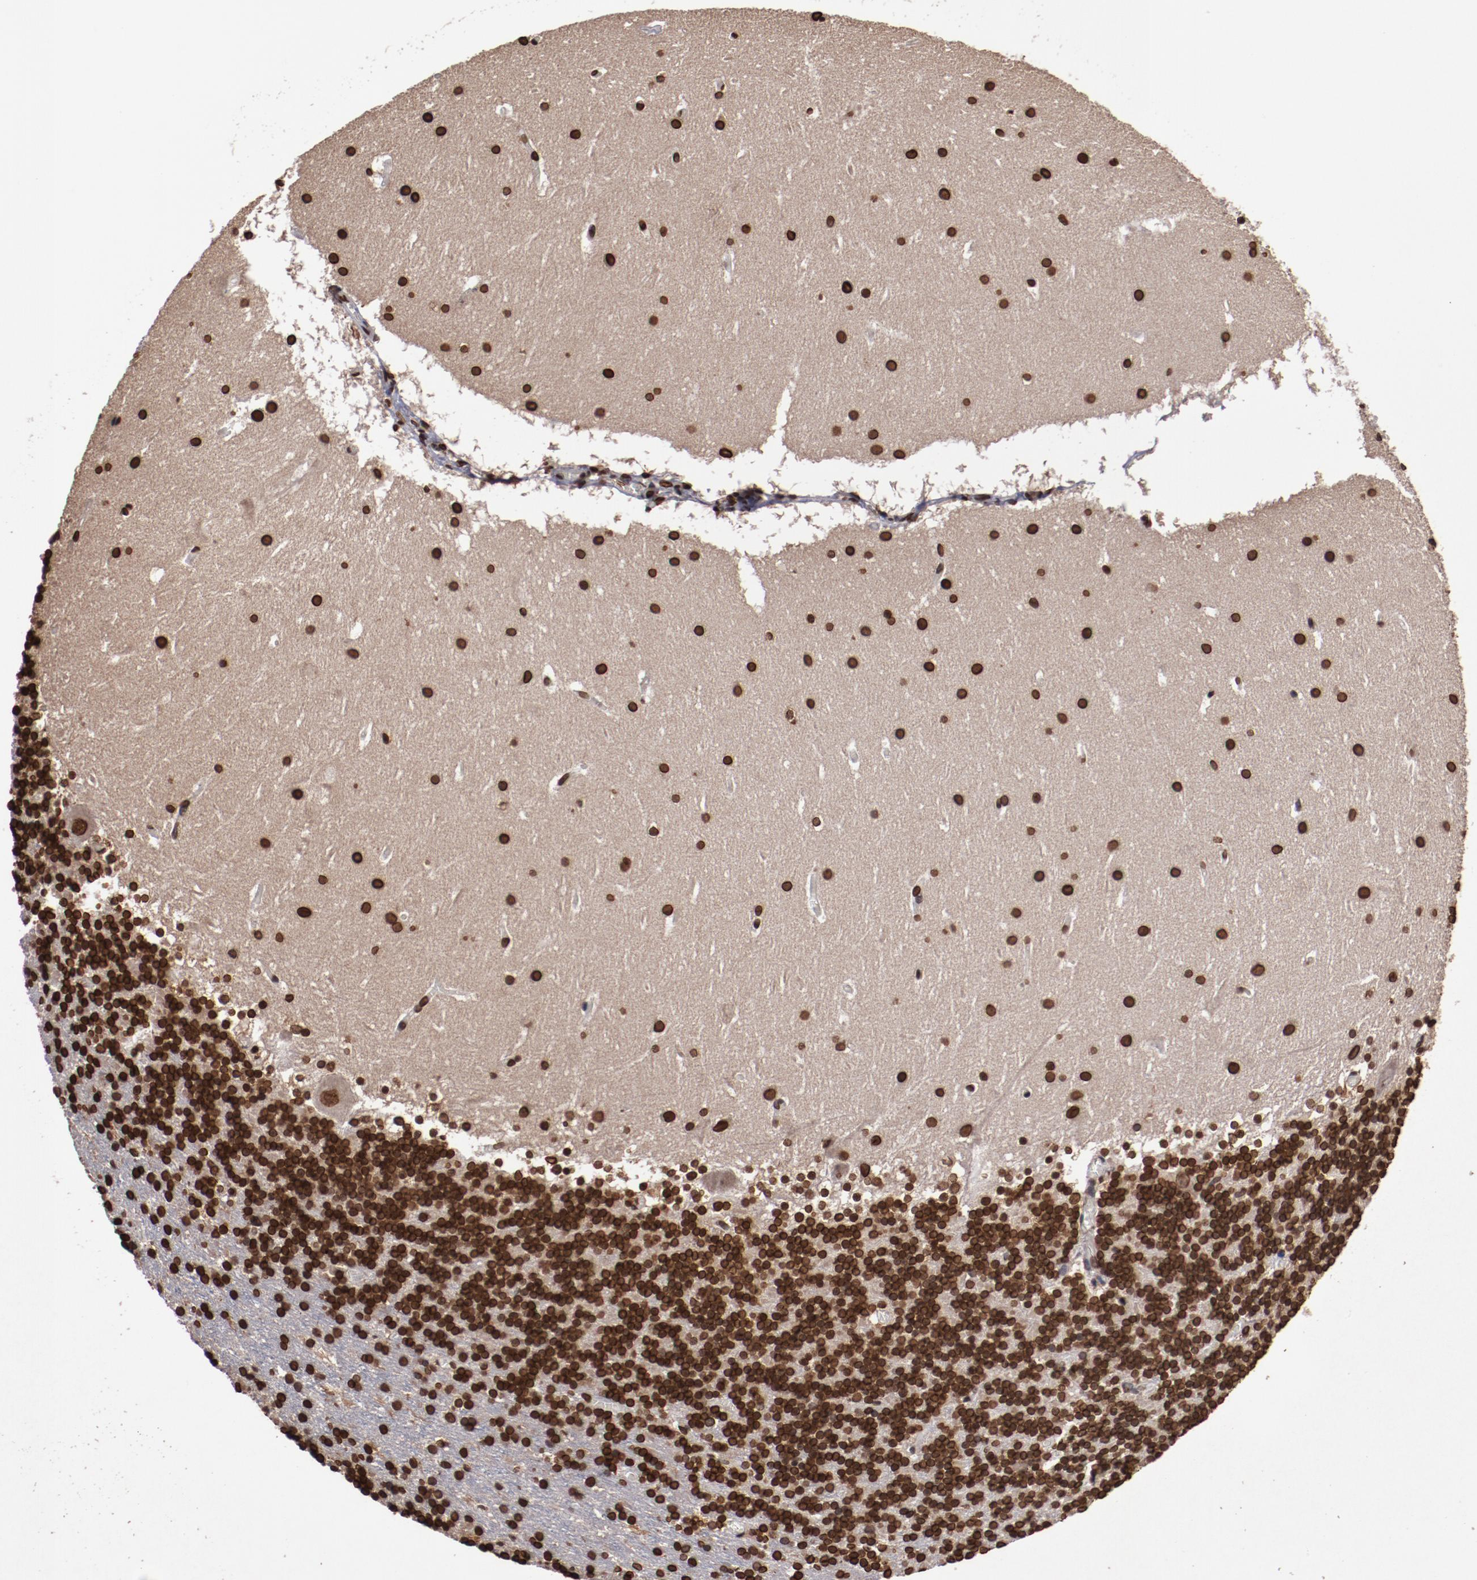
{"staining": {"intensity": "strong", "quantity": ">75%", "location": "nuclear"}, "tissue": "cerebellum", "cell_type": "Cells in granular layer", "image_type": "normal", "snomed": [{"axis": "morphology", "description": "Normal tissue, NOS"}, {"axis": "topography", "description": "Cerebellum"}], "caption": "Immunohistochemistry (DAB) staining of normal human cerebellum reveals strong nuclear protein expression in approximately >75% of cells in granular layer. Nuclei are stained in blue.", "gene": "AKT1", "patient": {"sex": "male", "age": 45}}